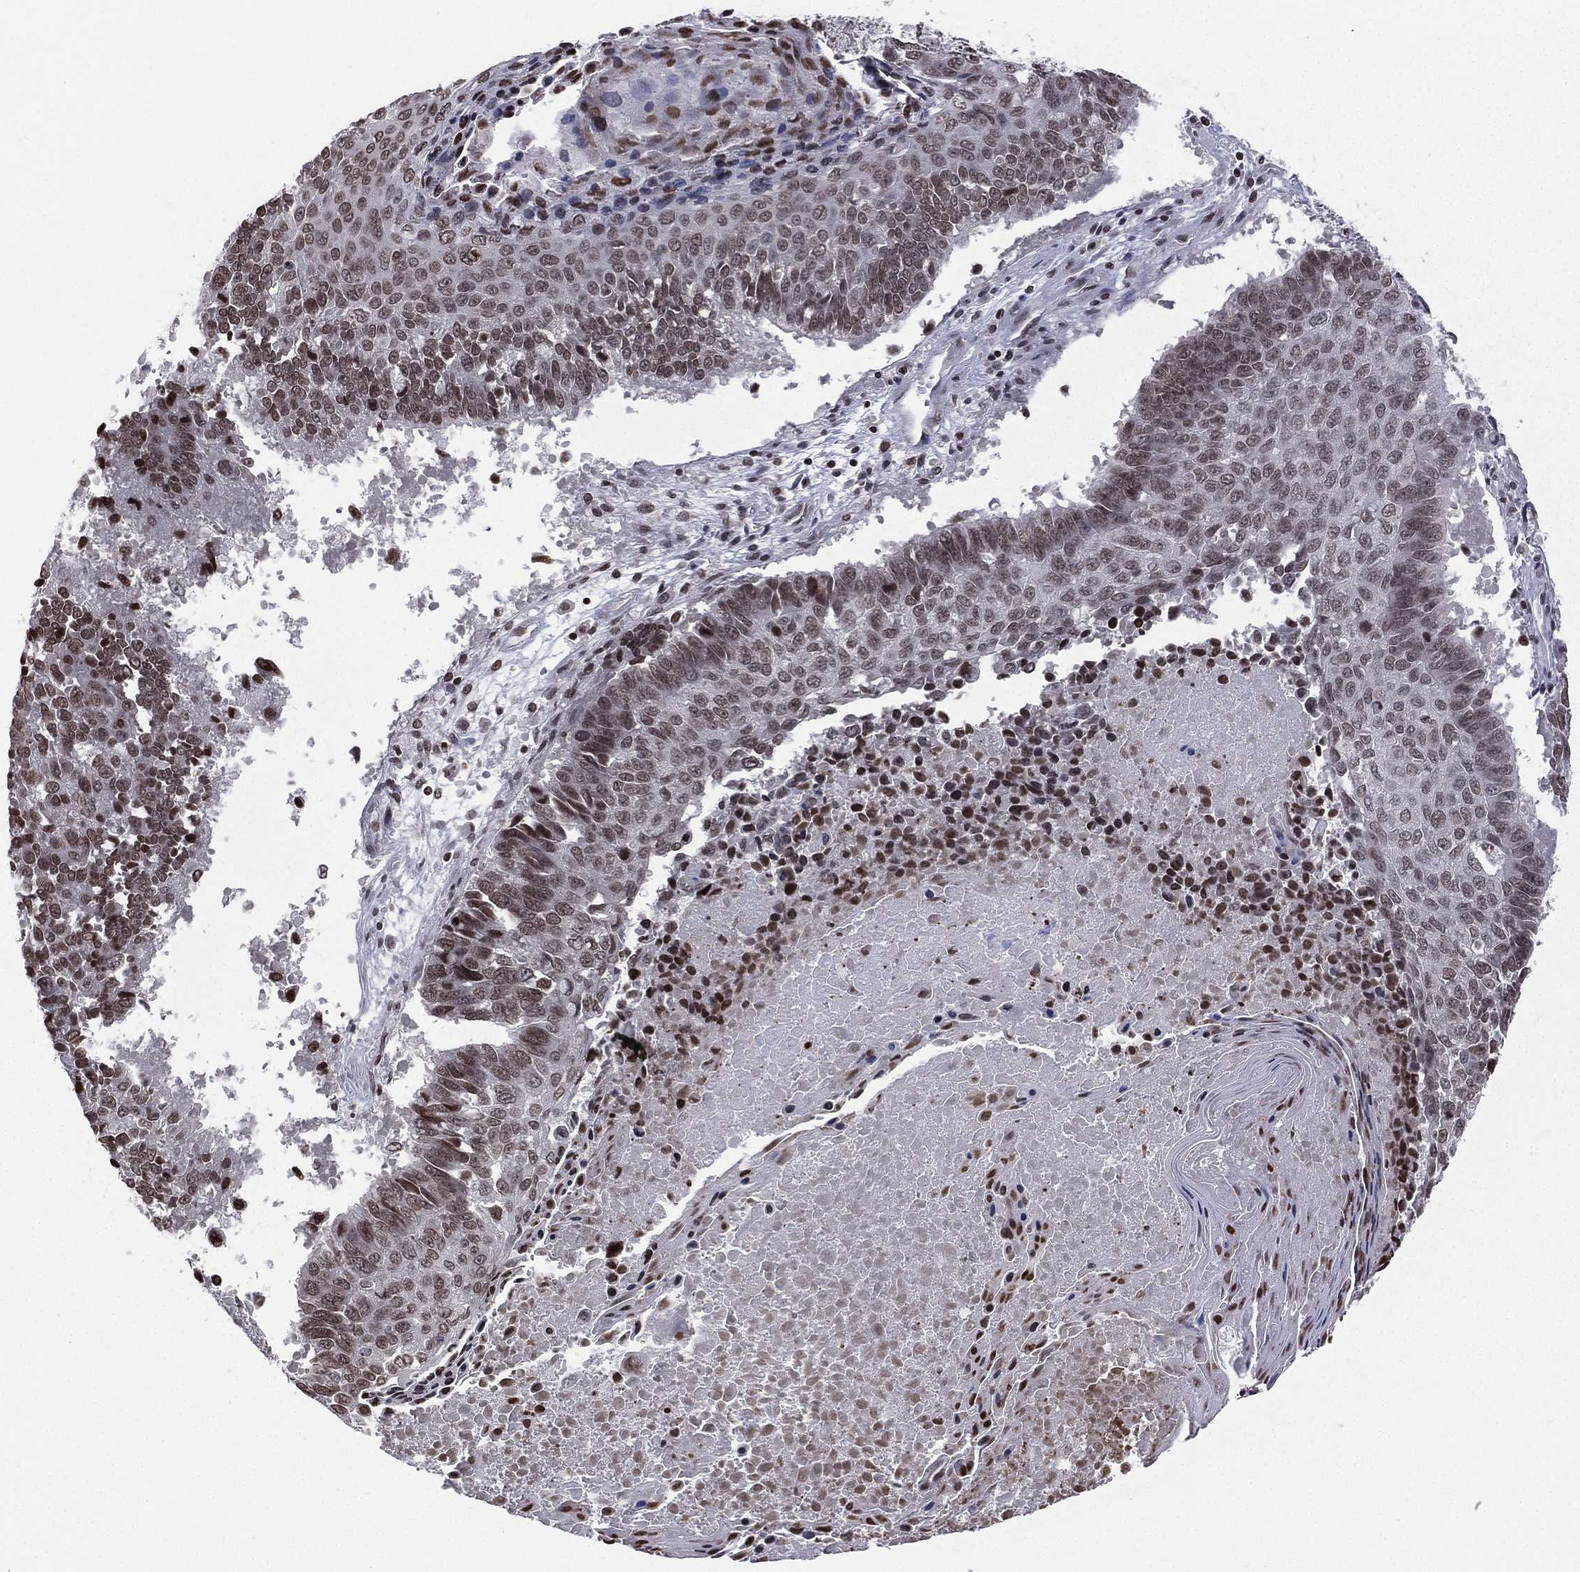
{"staining": {"intensity": "moderate", "quantity": "25%-75%", "location": "nuclear"}, "tissue": "lung cancer", "cell_type": "Tumor cells", "image_type": "cancer", "snomed": [{"axis": "morphology", "description": "Squamous cell carcinoma, NOS"}, {"axis": "topography", "description": "Lung"}], "caption": "Squamous cell carcinoma (lung) stained with IHC demonstrates moderate nuclear staining in about 25%-75% of tumor cells. (DAB IHC with brightfield microscopy, high magnification).", "gene": "RFX7", "patient": {"sex": "male", "age": 73}}